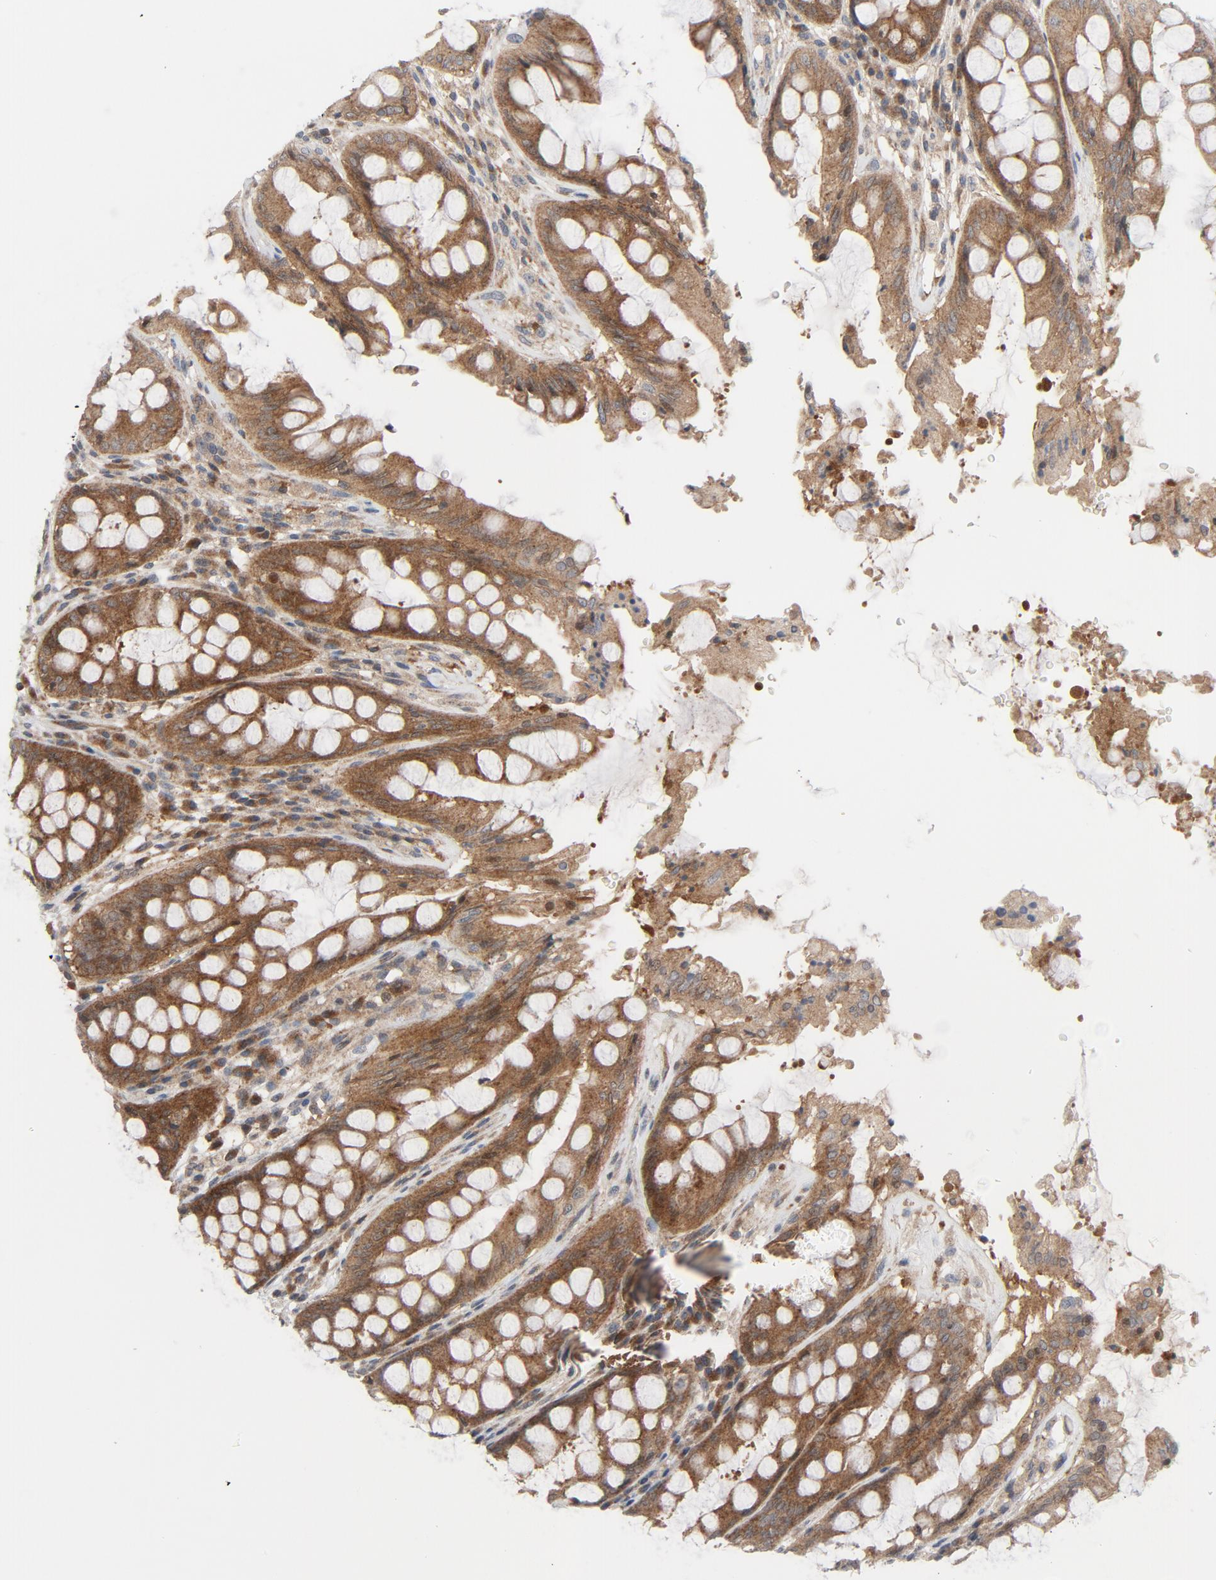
{"staining": {"intensity": "strong", "quantity": ">75%", "location": "cytoplasmic/membranous"}, "tissue": "rectum", "cell_type": "Glandular cells", "image_type": "normal", "snomed": [{"axis": "morphology", "description": "Normal tissue, NOS"}, {"axis": "topography", "description": "Rectum"}], "caption": "This photomicrograph reveals immunohistochemistry staining of unremarkable human rectum, with high strong cytoplasmic/membranous staining in about >75% of glandular cells.", "gene": "TSG101", "patient": {"sex": "female", "age": 46}}